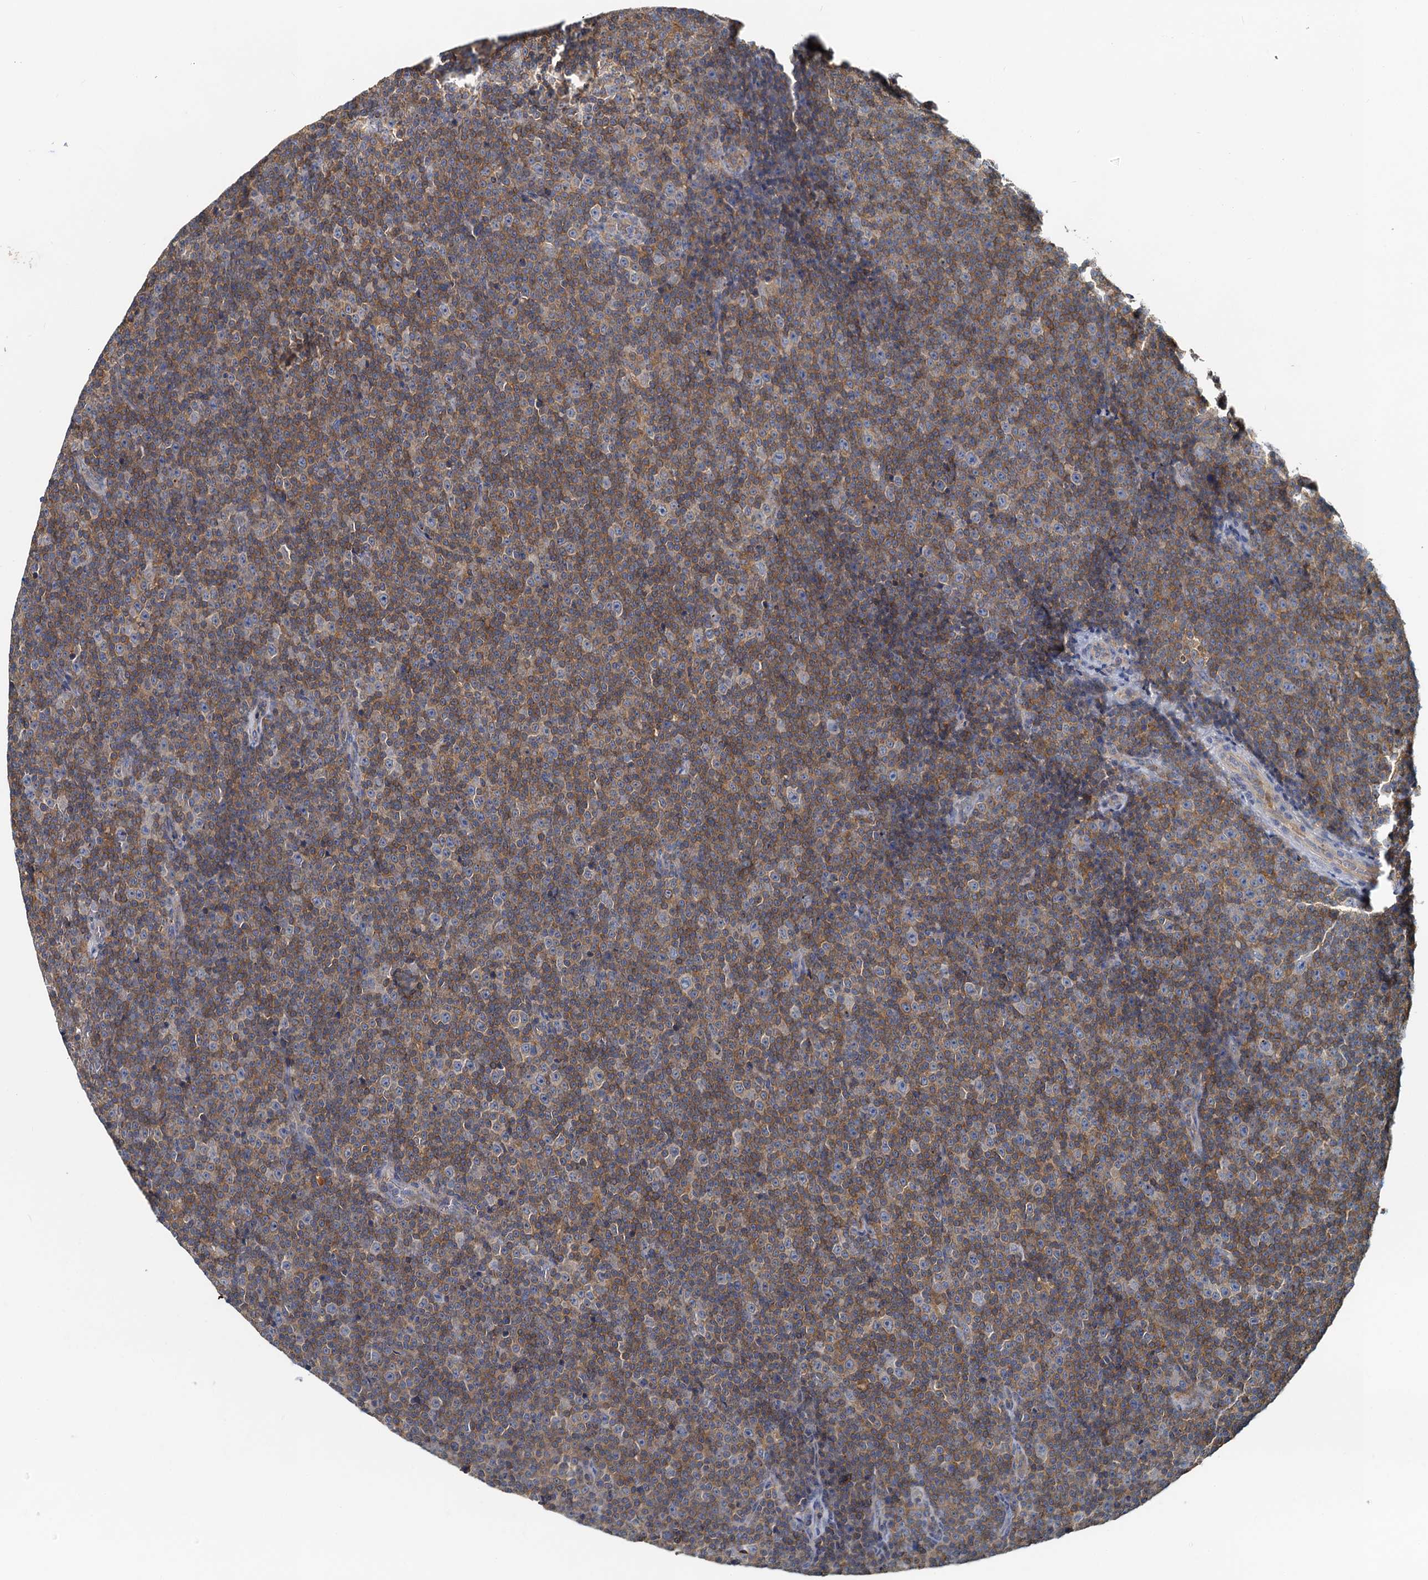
{"staining": {"intensity": "weak", "quantity": "25%-75%", "location": "cytoplasmic/membranous"}, "tissue": "lymphoma", "cell_type": "Tumor cells", "image_type": "cancer", "snomed": [{"axis": "morphology", "description": "Malignant lymphoma, non-Hodgkin's type, Low grade"}, {"axis": "topography", "description": "Lymph node"}], "caption": "A low amount of weak cytoplasmic/membranous expression is seen in about 25%-75% of tumor cells in lymphoma tissue. (DAB = brown stain, brightfield microscopy at high magnification).", "gene": "TOLLIP", "patient": {"sex": "female", "age": 67}}